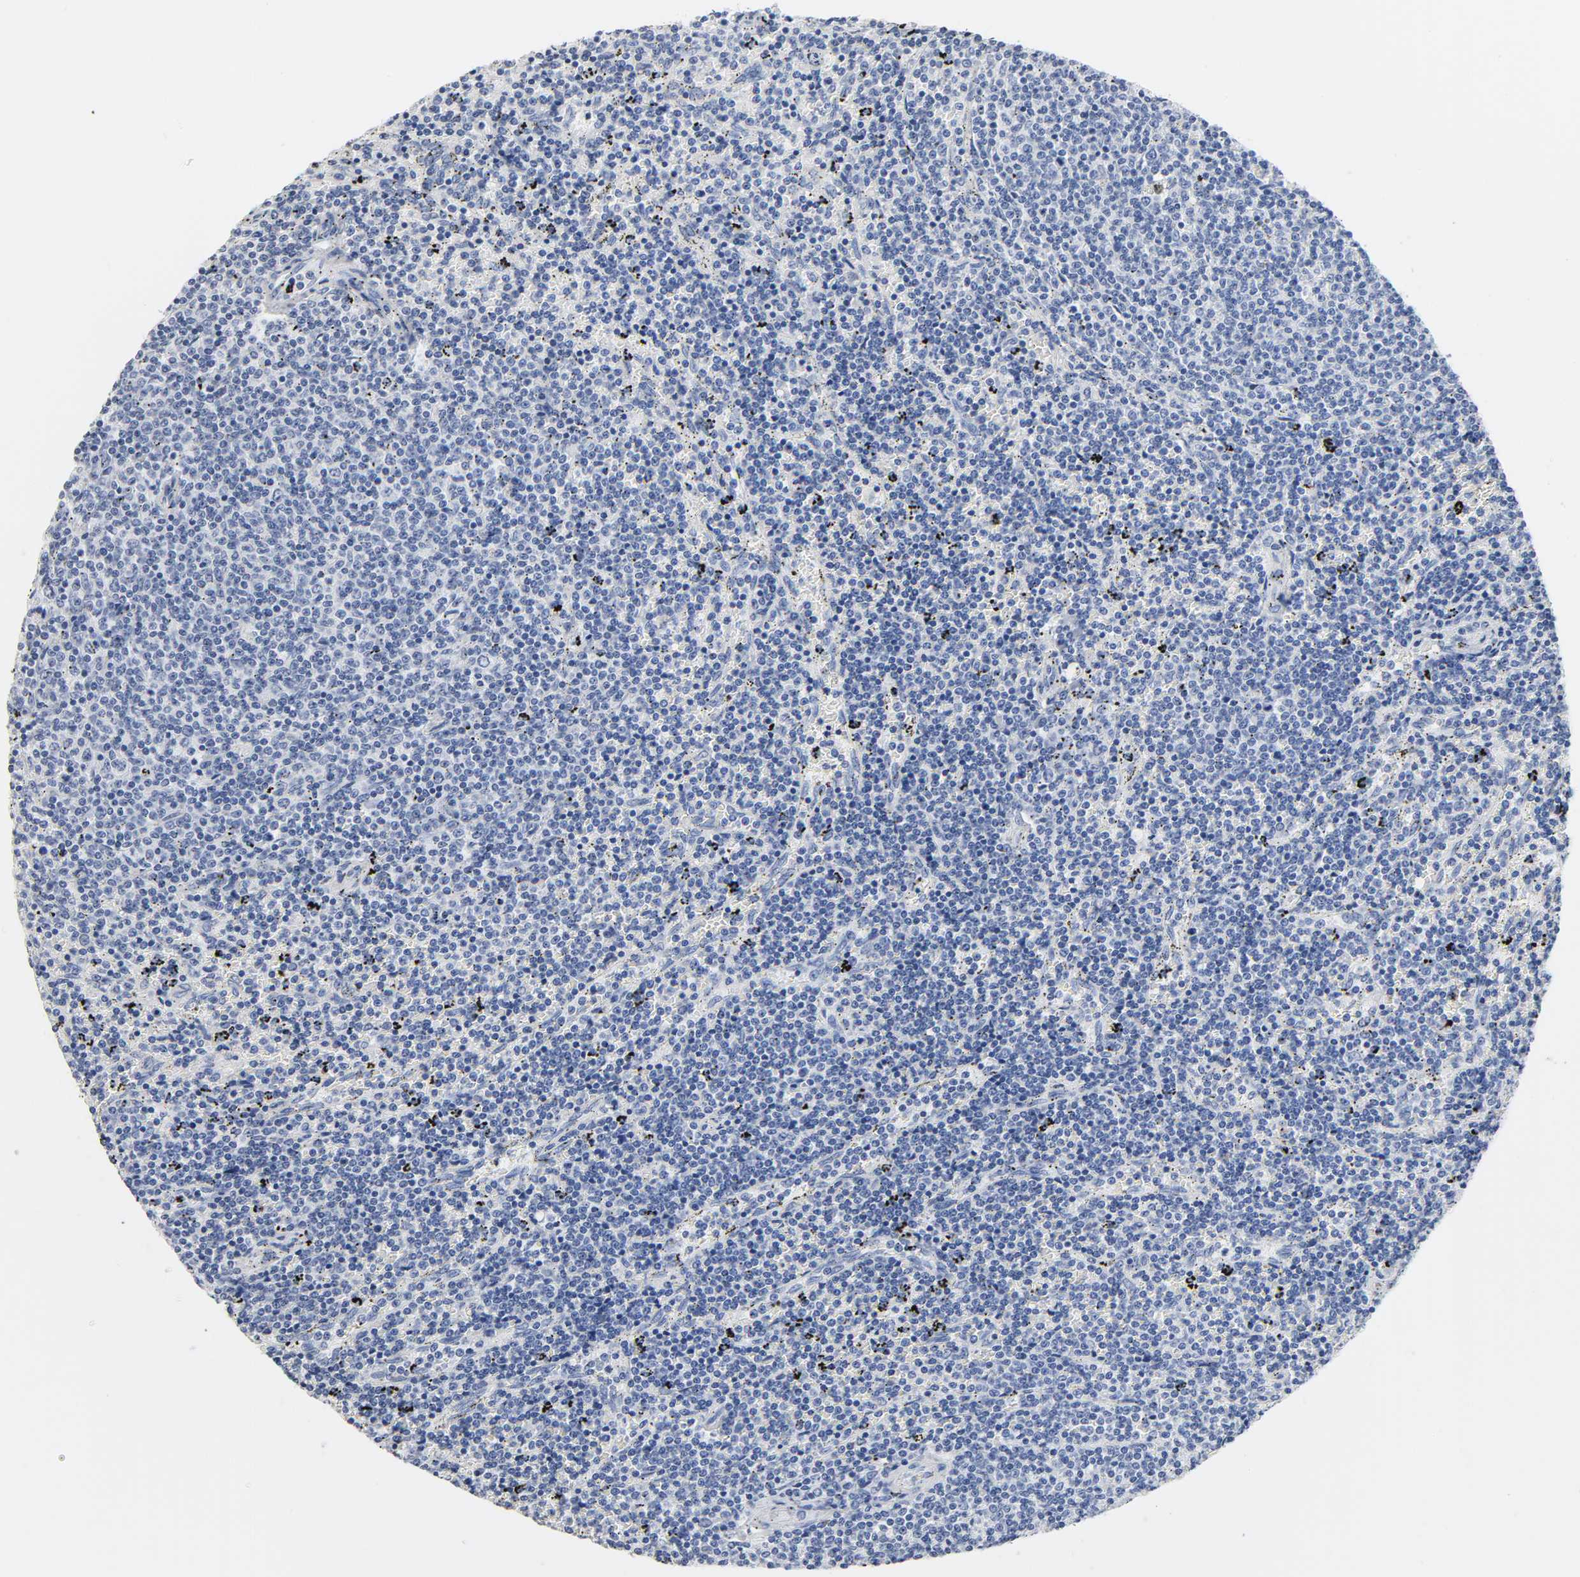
{"staining": {"intensity": "negative", "quantity": "none", "location": "none"}, "tissue": "lymphoma", "cell_type": "Tumor cells", "image_type": "cancer", "snomed": [{"axis": "morphology", "description": "Malignant lymphoma, non-Hodgkin's type, Low grade"}, {"axis": "topography", "description": "Spleen"}], "caption": "Immunohistochemical staining of human low-grade malignant lymphoma, non-Hodgkin's type reveals no significant staining in tumor cells. (DAB immunohistochemistry (IHC) with hematoxylin counter stain).", "gene": "ACP3", "patient": {"sex": "female", "age": 50}}